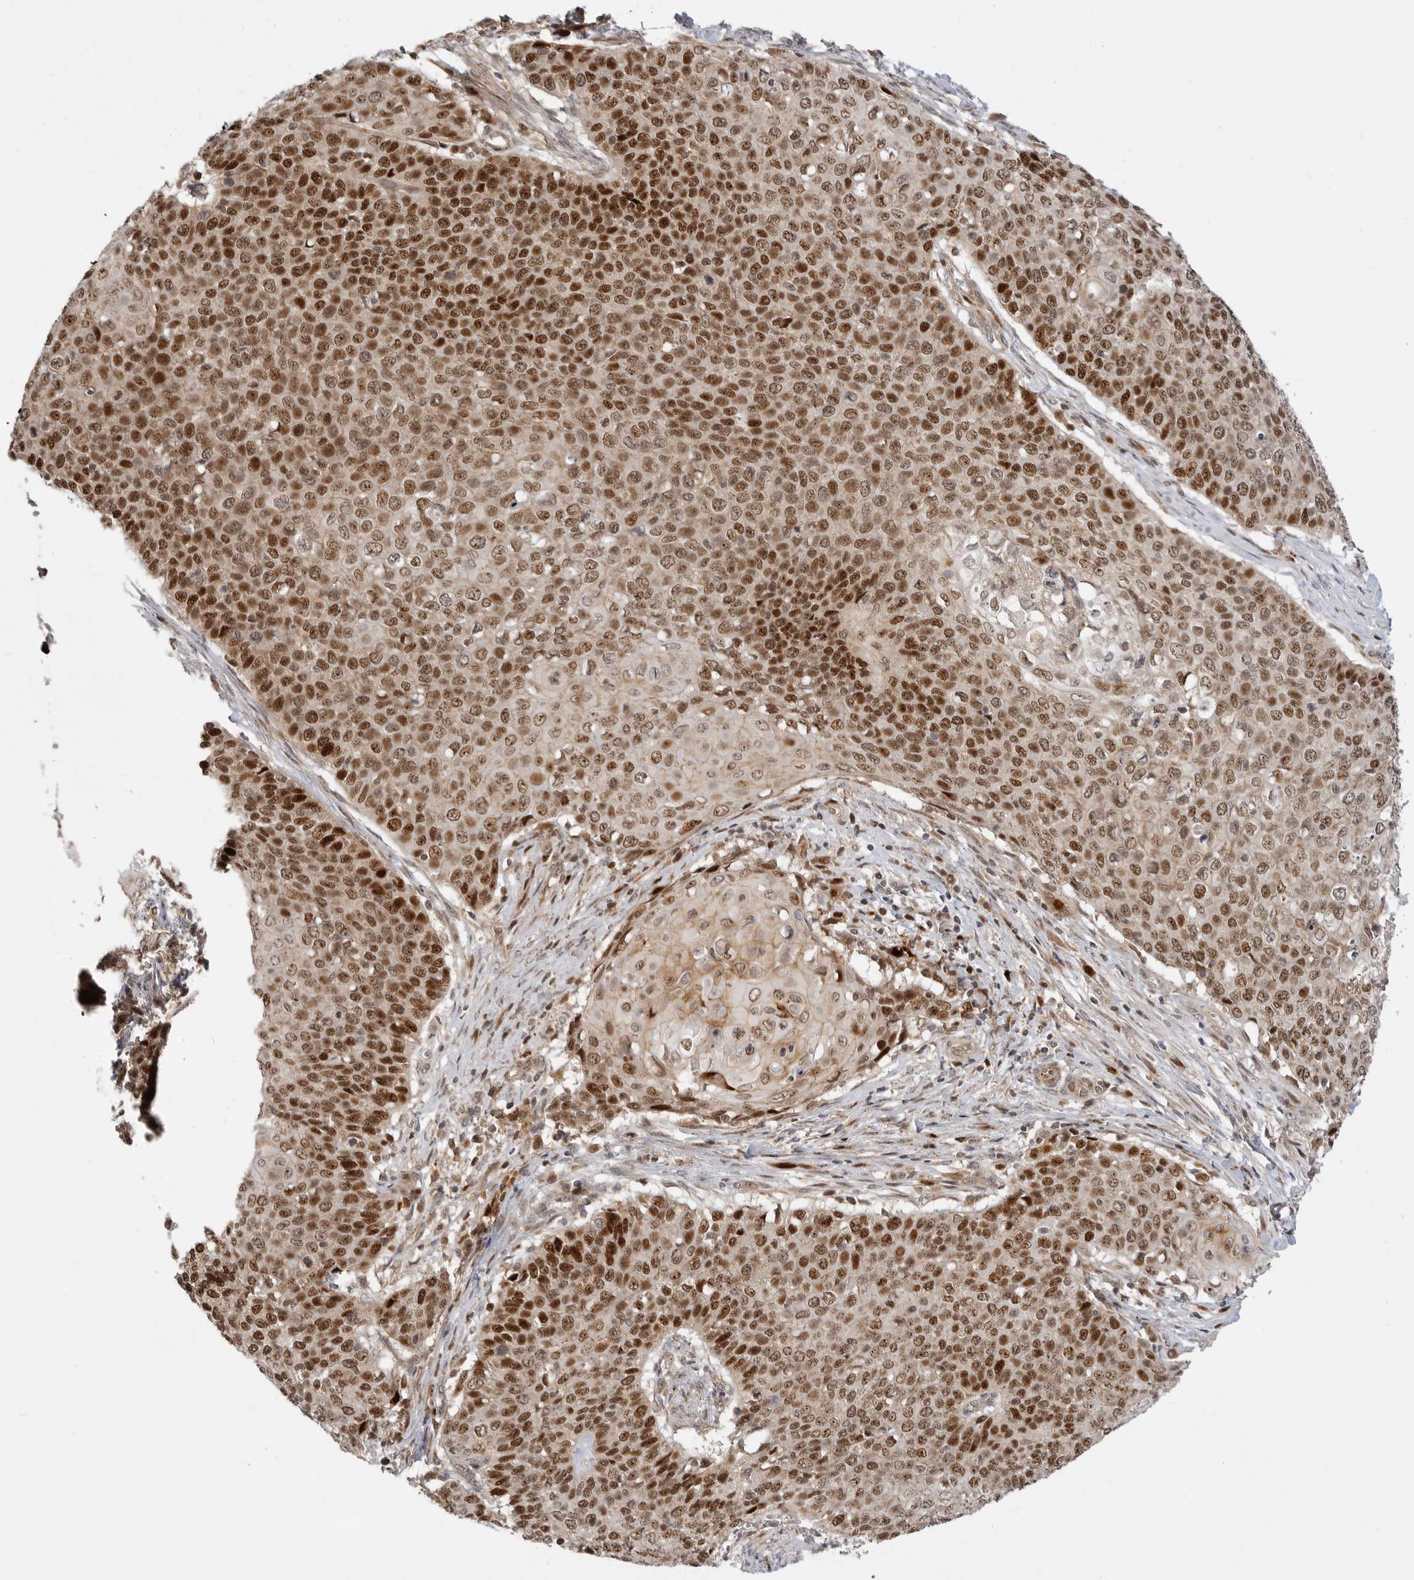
{"staining": {"intensity": "strong", "quantity": "25%-75%", "location": "nuclear"}, "tissue": "cervical cancer", "cell_type": "Tumor cells", "image_type": "cancer", "snomed": [{"axis": "morphology", "description": "Squamous cell carcinoma, NOS"}, {"axis": "topography", "description": "Cervix"}], "caption": "A photomicrograph of cervical squamous cell carcinoma stained for a protein exhibits strong nuclear brown staining in tumor cells.", "gene": "CSNK1G3", "patient": {"sex": "female", "age": 39}}